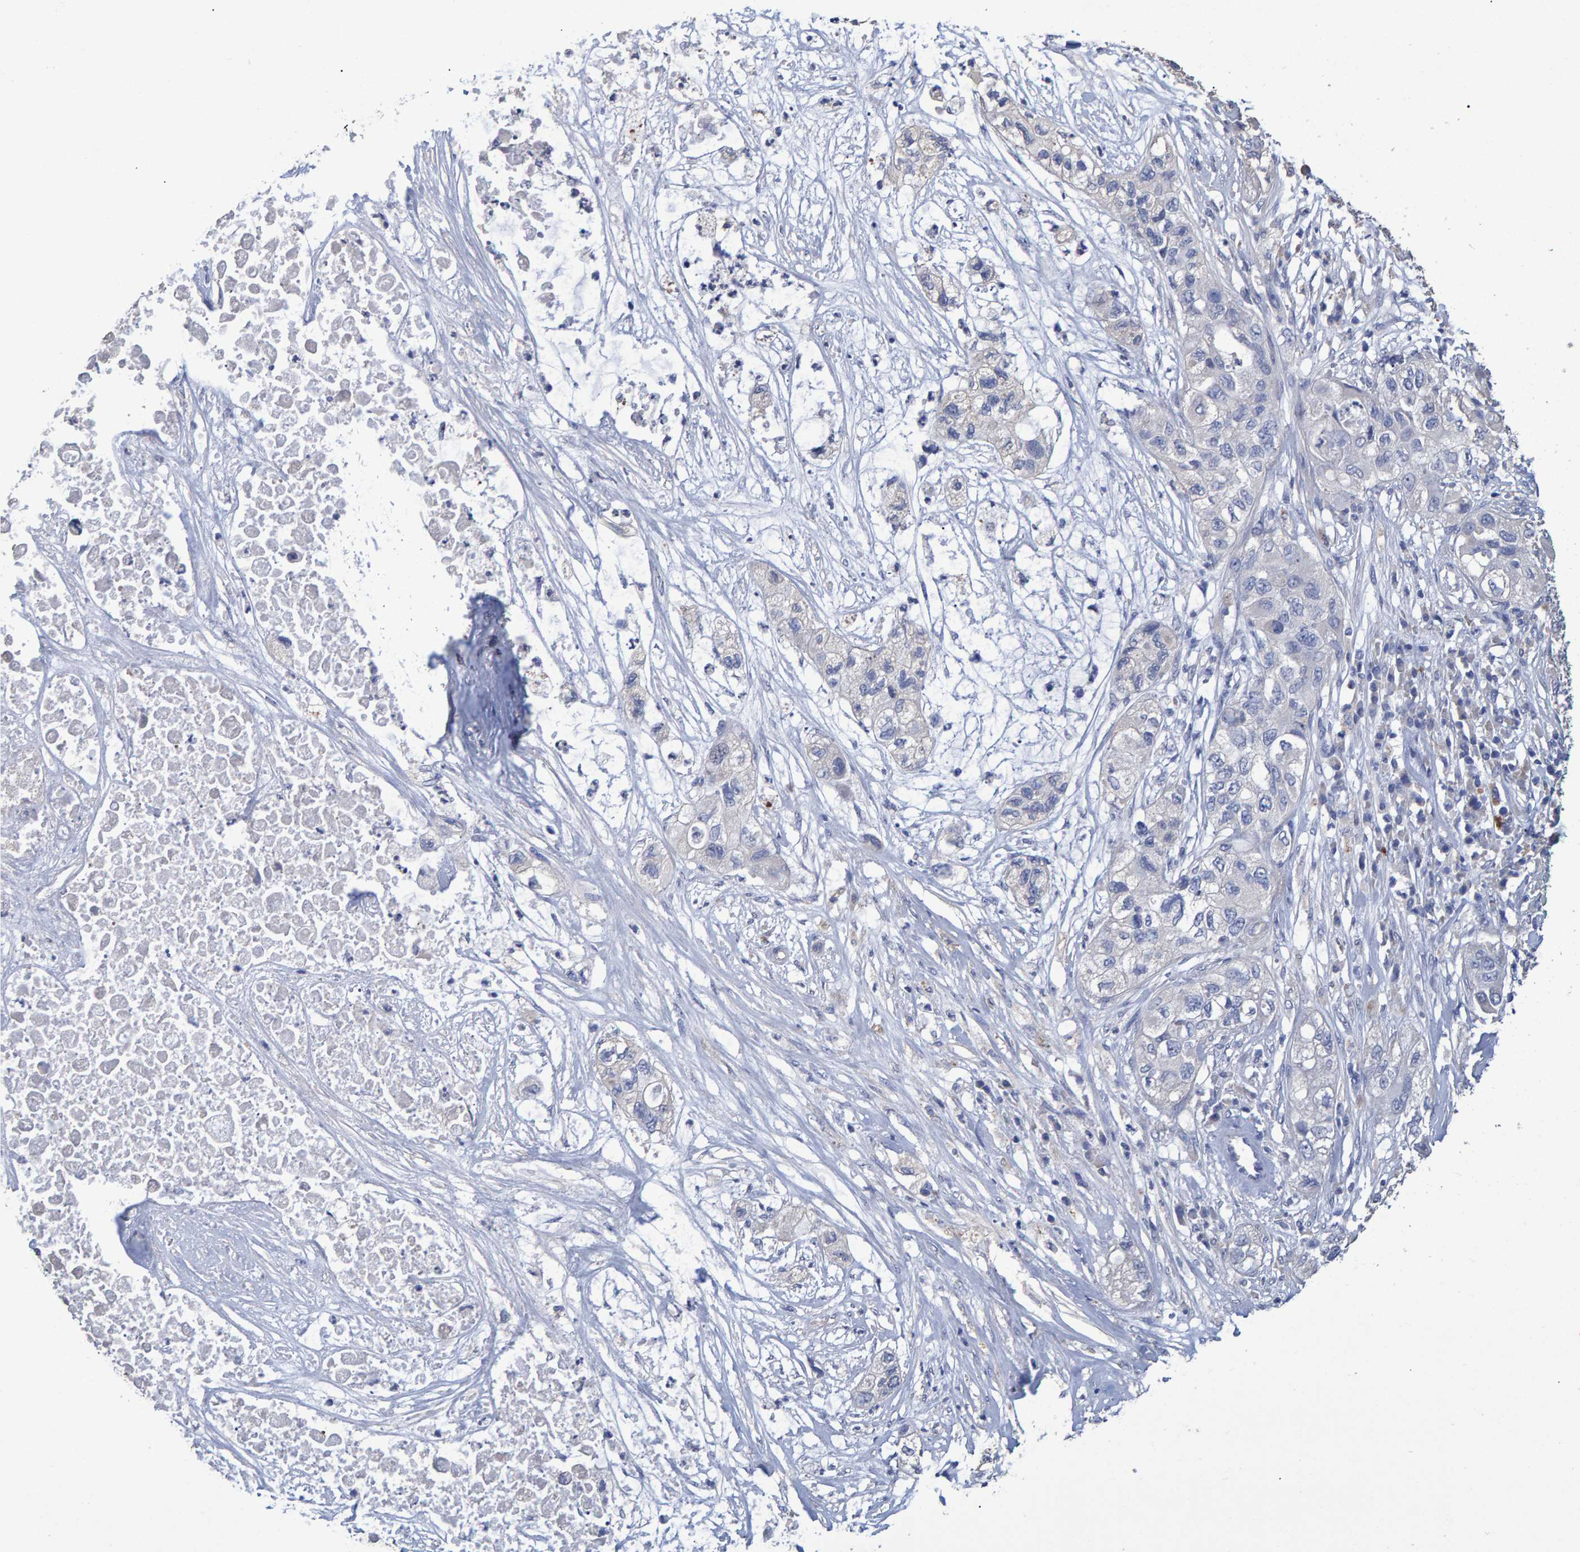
{"staining": {"intensity": "negative", "quantity": "none", "location": "none"}, "tissue": "pancreatic cancer", "cell_type": "Tumor cells", "image_type": "cancer", "snomed": [{"axis": "morphology", "description": "Adenocarcinoma, NOS"}, {"axis": "topography", "description": "Pancreas"}], "caption": "This is a photomicrograph of IHC staining of pancreatic adenocarcinoma, which shows no positivity in tumor cells.", "gene": "HEMGN", "patient": {"sex": "female", "age": 78}}